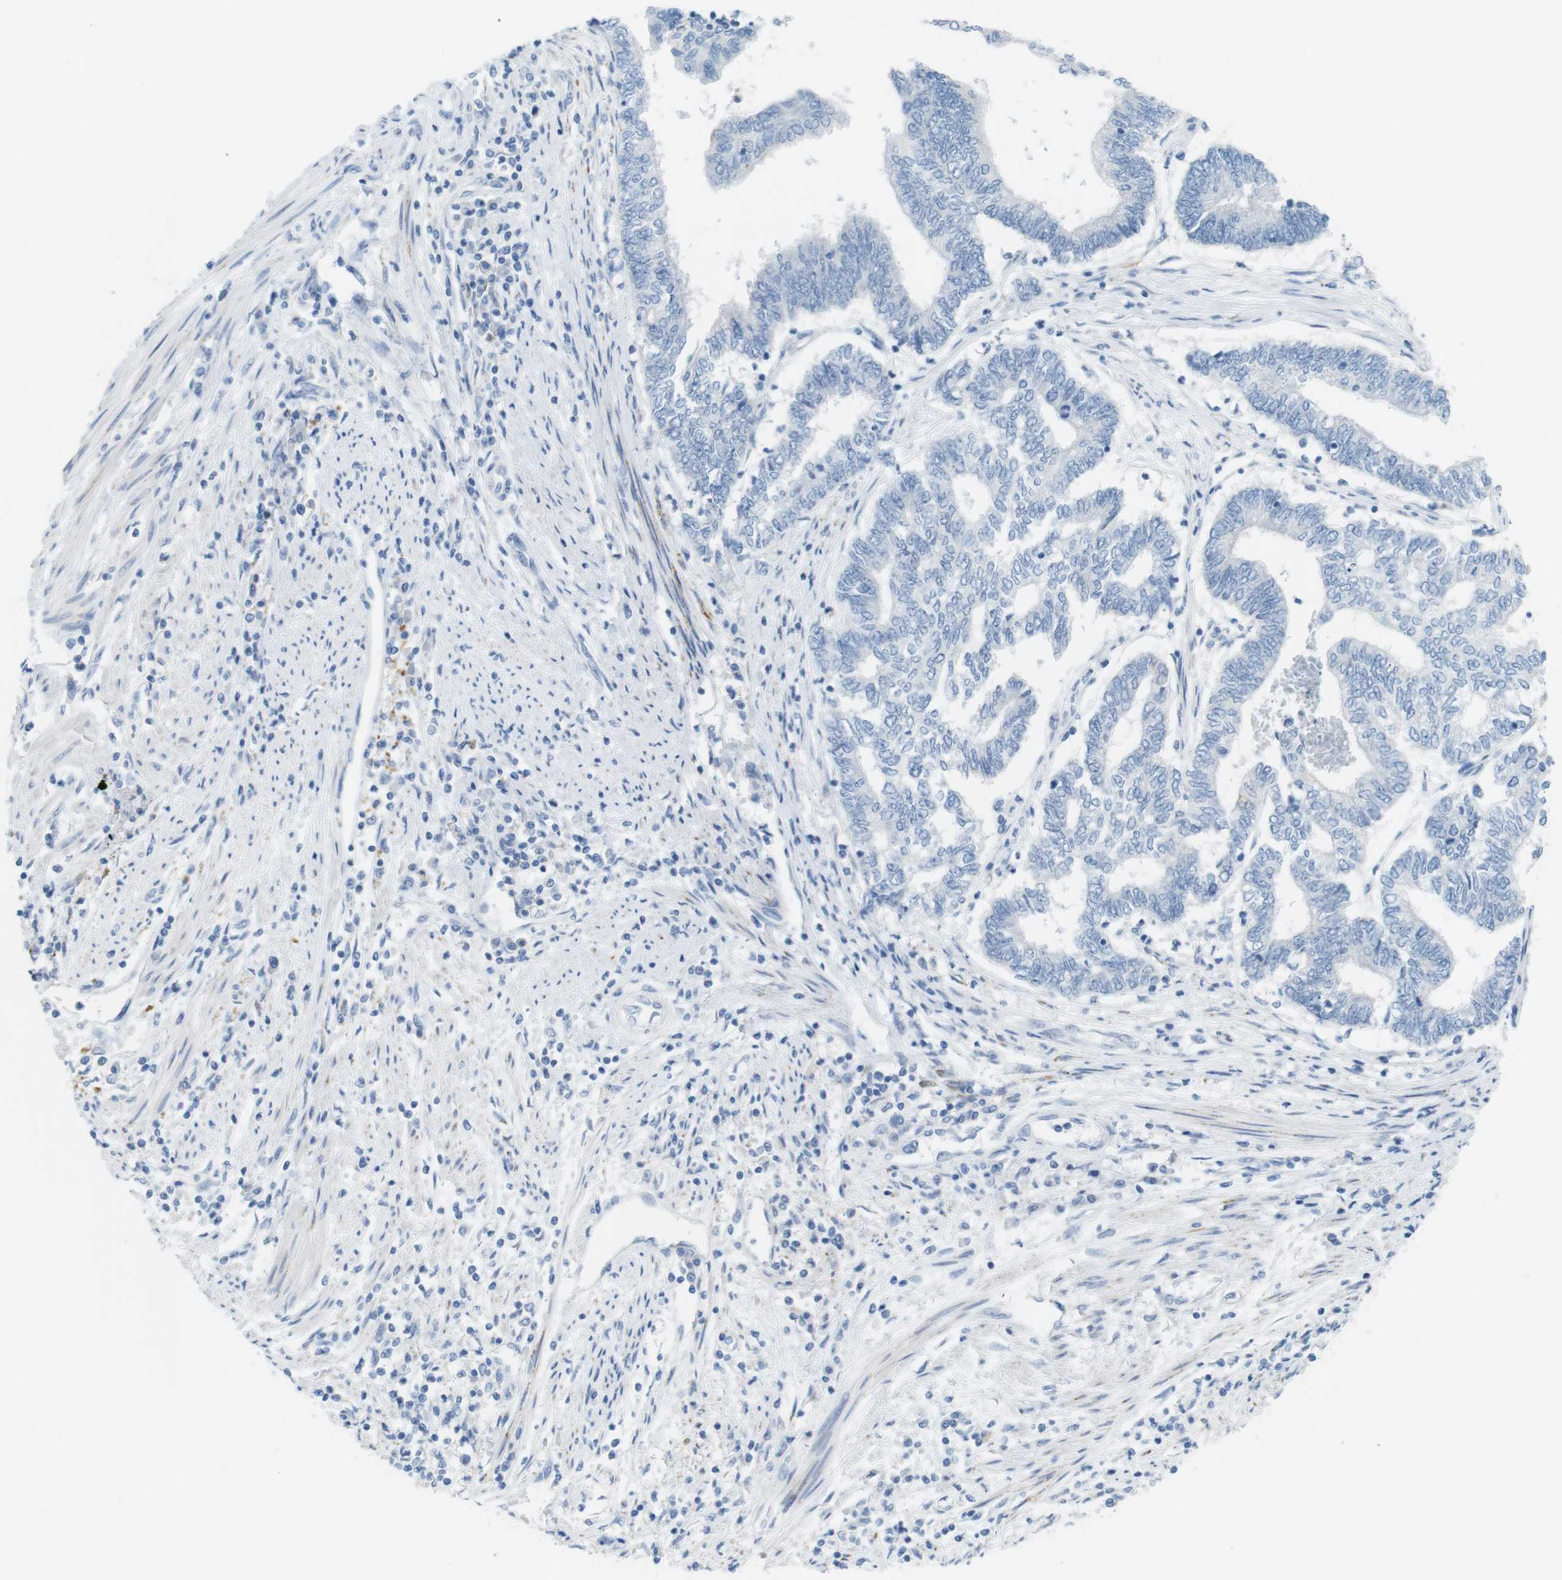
{"staining": {"intensity": "negative", "quantity": "none", "location": "none"}, "tissue": "endometrial cancer", "cell_type": "Tumor cells", "image_type": "cancer", "snomed": [{"axis": "morphology", "description": "Adenocarcinoma, NOS"}, {"axis": "topography", "description": "Uterus"}, {"axis": "topography", "description": "Endometrium"}], "caption": "Protein analysis of adenocarcinoma (endometrial) displays no significant positivity in tumor cells.", "gene": "YIPF1", "patient": {"sex": "female", "age": 70}}